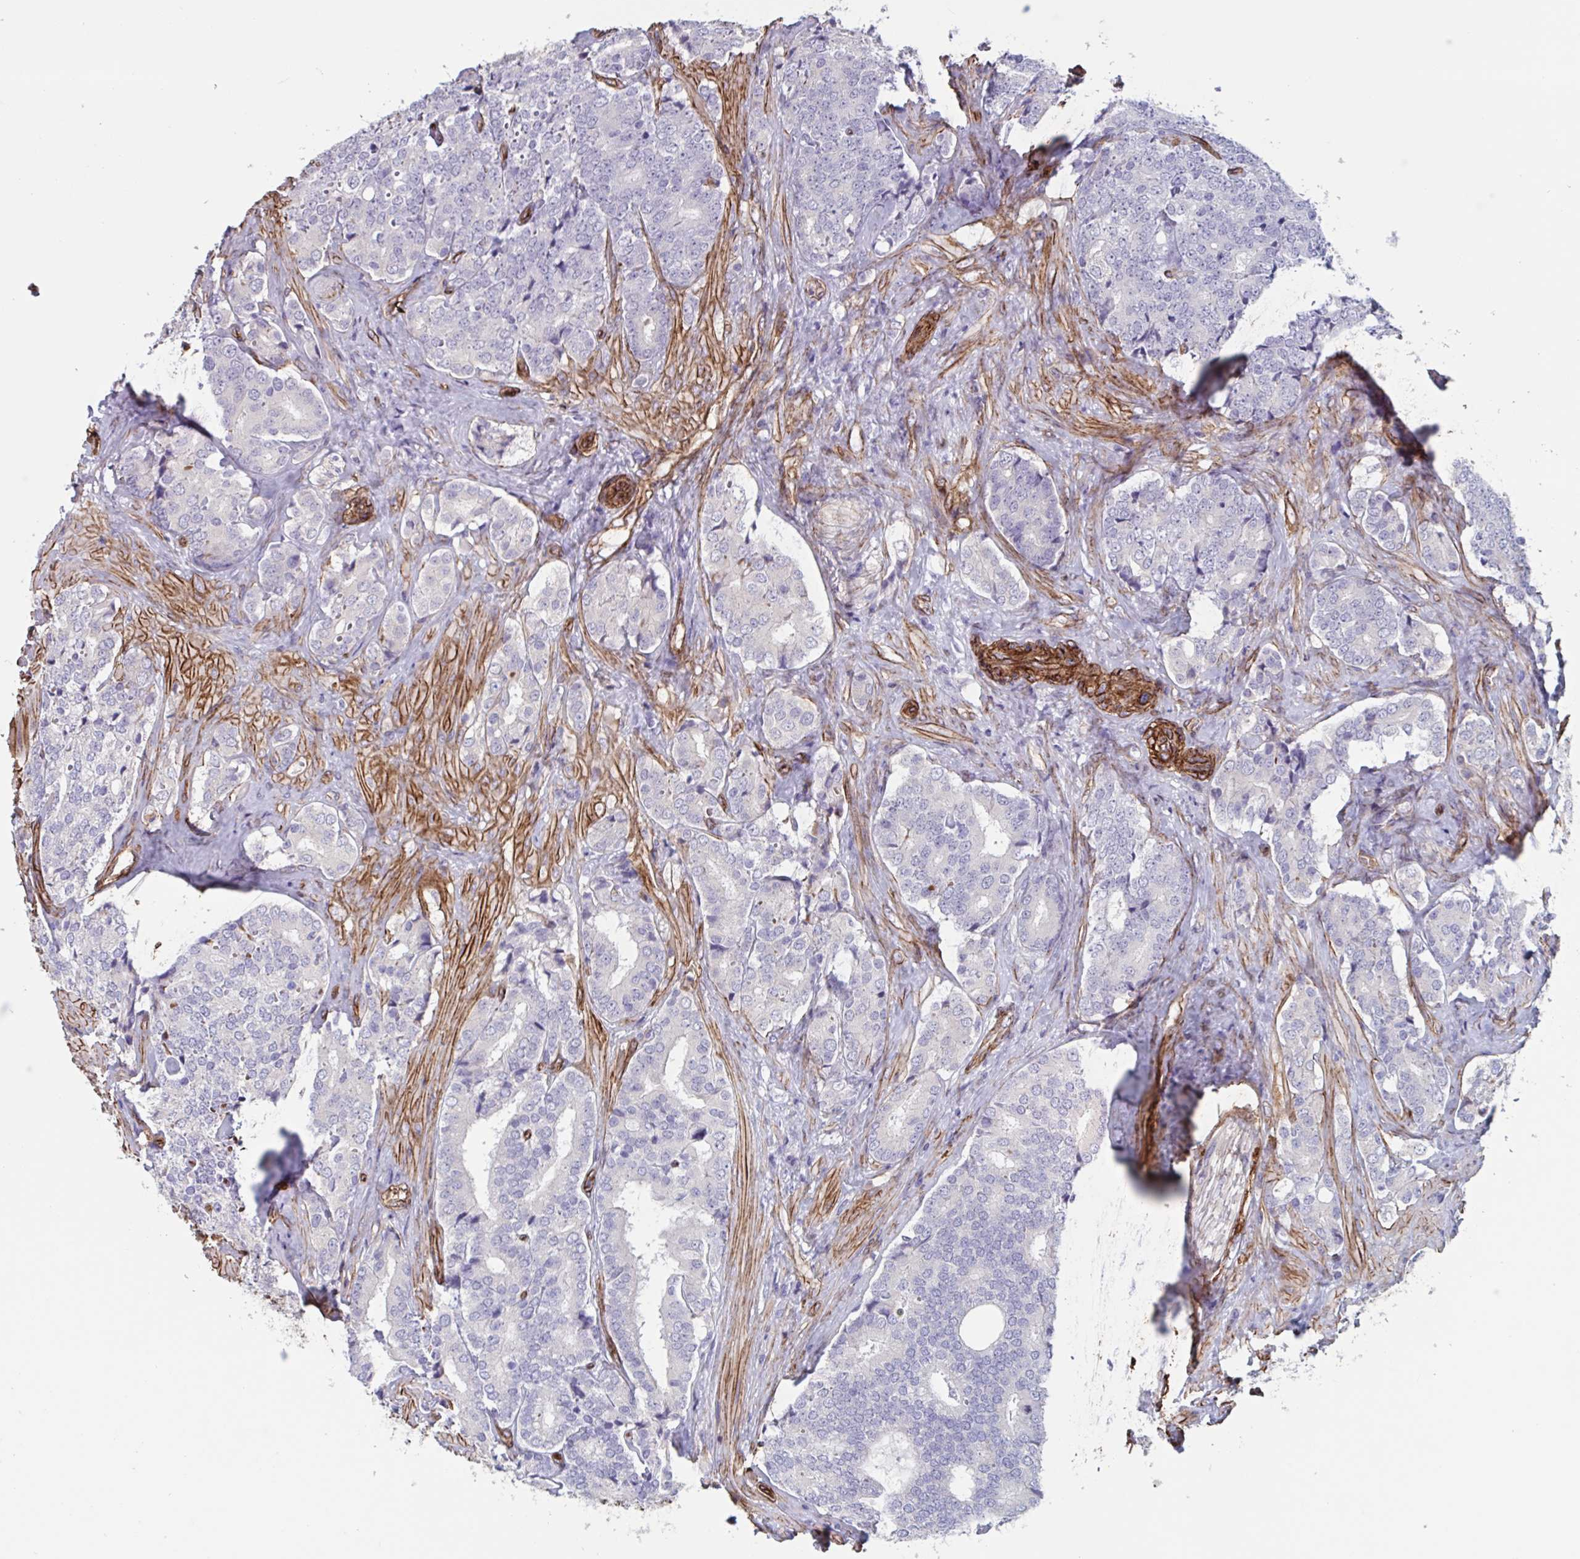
{"staining": {"intensity": "negative", "quantity": "none", "location": "none"}, "tissue": "prostate cancer", "cell_type": "Tumor cells", "image_type": "cancer", "snomed": [{"axis": "morphology", "description": "Adenocarcinoma, High grade"}, {"axis": "topography", "description": "Prostate"}], "caption": "Tumor cells show no significant protein positivity in prostate adenocarcinoma (high-grade). The staining was performed using DAB to visualize the protein expression in brown, while the nuclei were stained in blue with hematoxylin (Magnification: 20x).", "gene": "CITED4", "patient": {"sex": "male", "age": 62}}